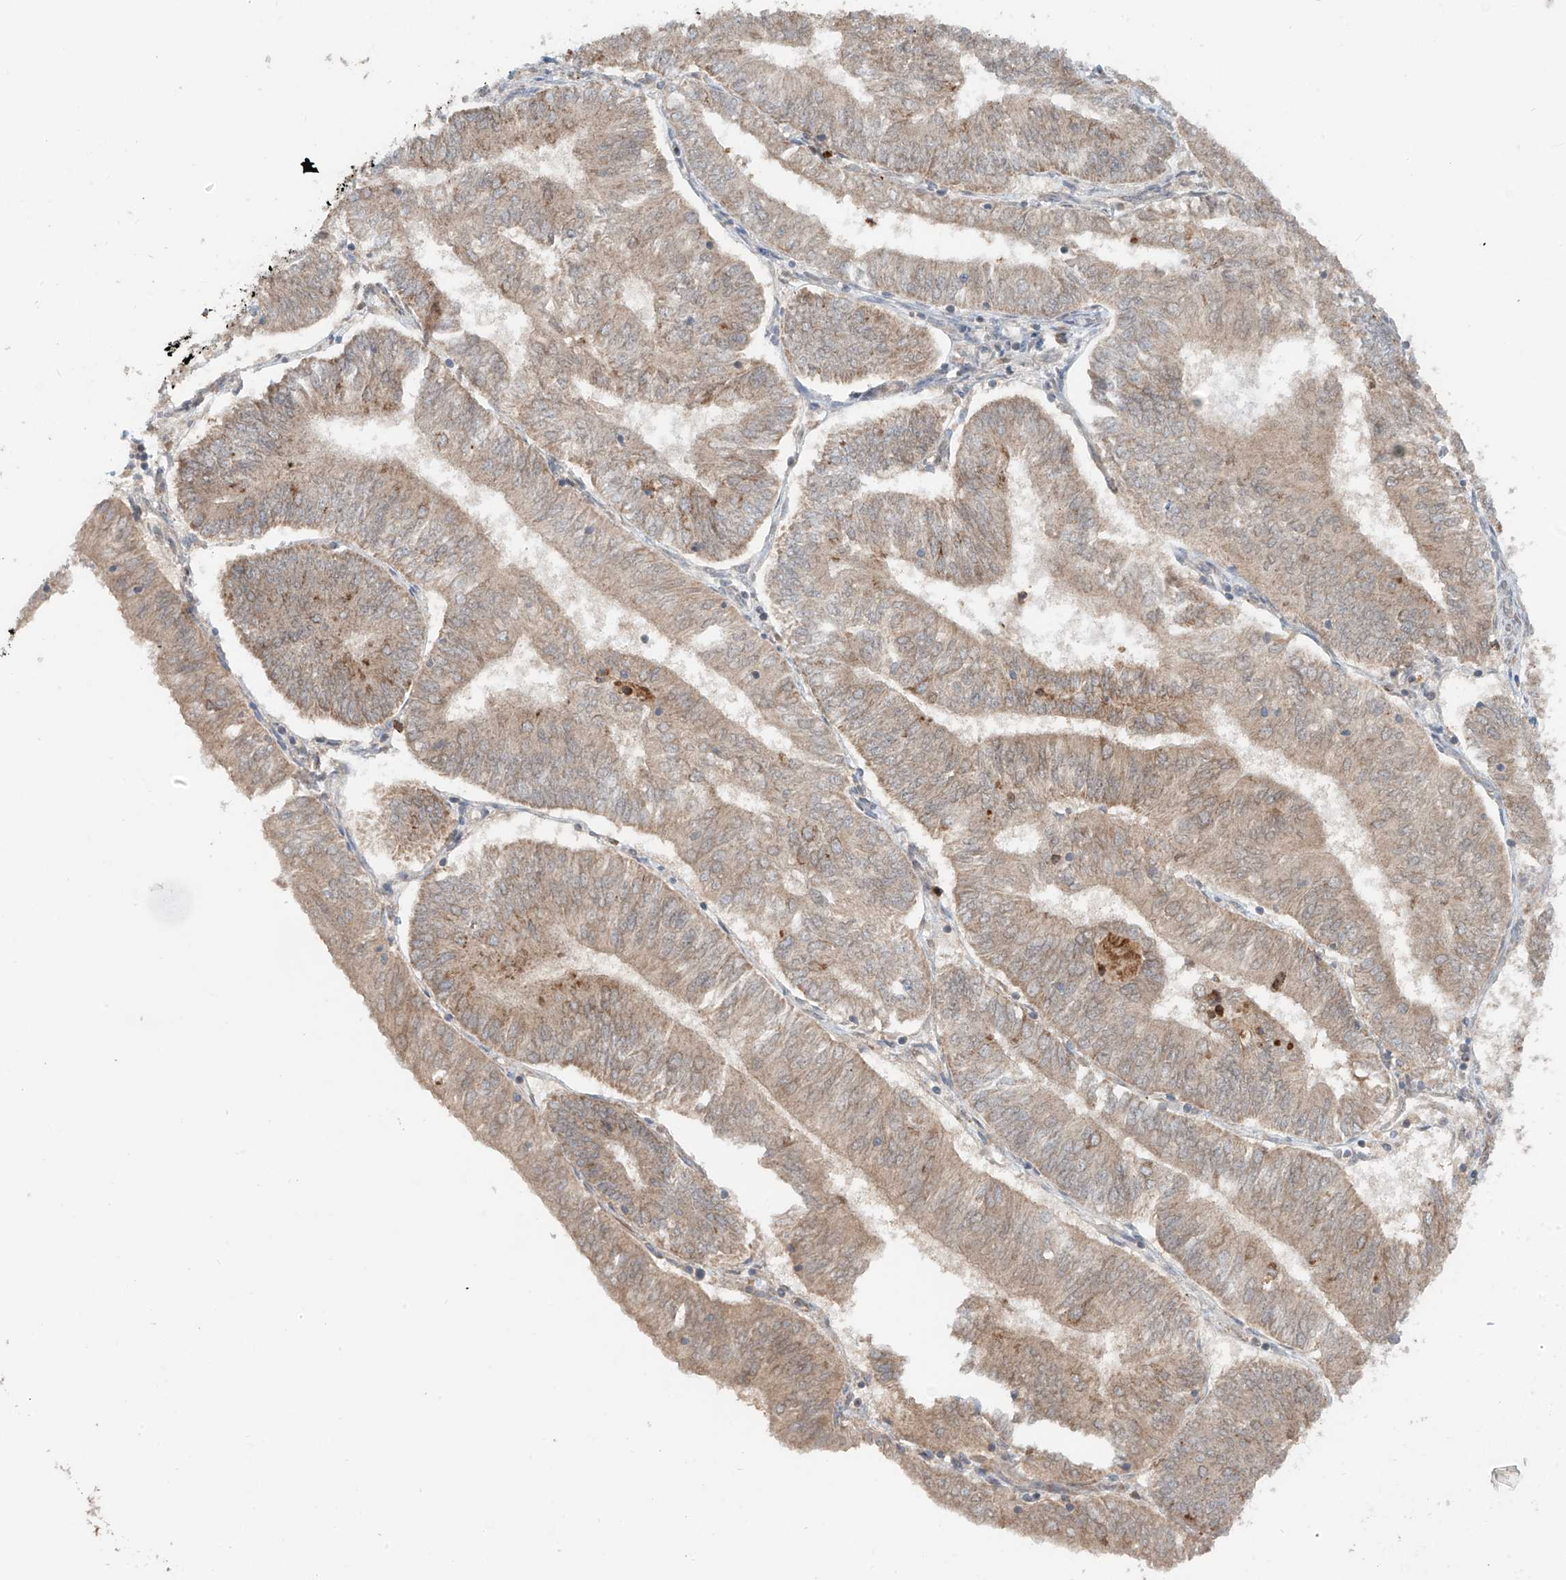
{"staining": {"intensity": "weak", "quantity": ">75%", "location": "cytoplasmic/membranous"}, "tissue": "endometrial cancer", "cell_type": "Tumor cells", "image_type": "cancer", "snomed": [{"axis": "morphology", "description": "Adenocarcinoma, NOS"}, {"axis": "topography", "description": "Endometrium"}], "caption": "Protein expression analysis of human endometrial adenocarcinoma reveals weak cytoplasmic/membranous positivity in approximately >75% of tumor cells. Using DAB (3,3'-diaminobenzidine) (brown) and hematoxylin (blue) stains, captured at high magnification using brightfield microscopy.", "gene": "AHCTF1", "patient": {"sex": "female", "age": 58}}